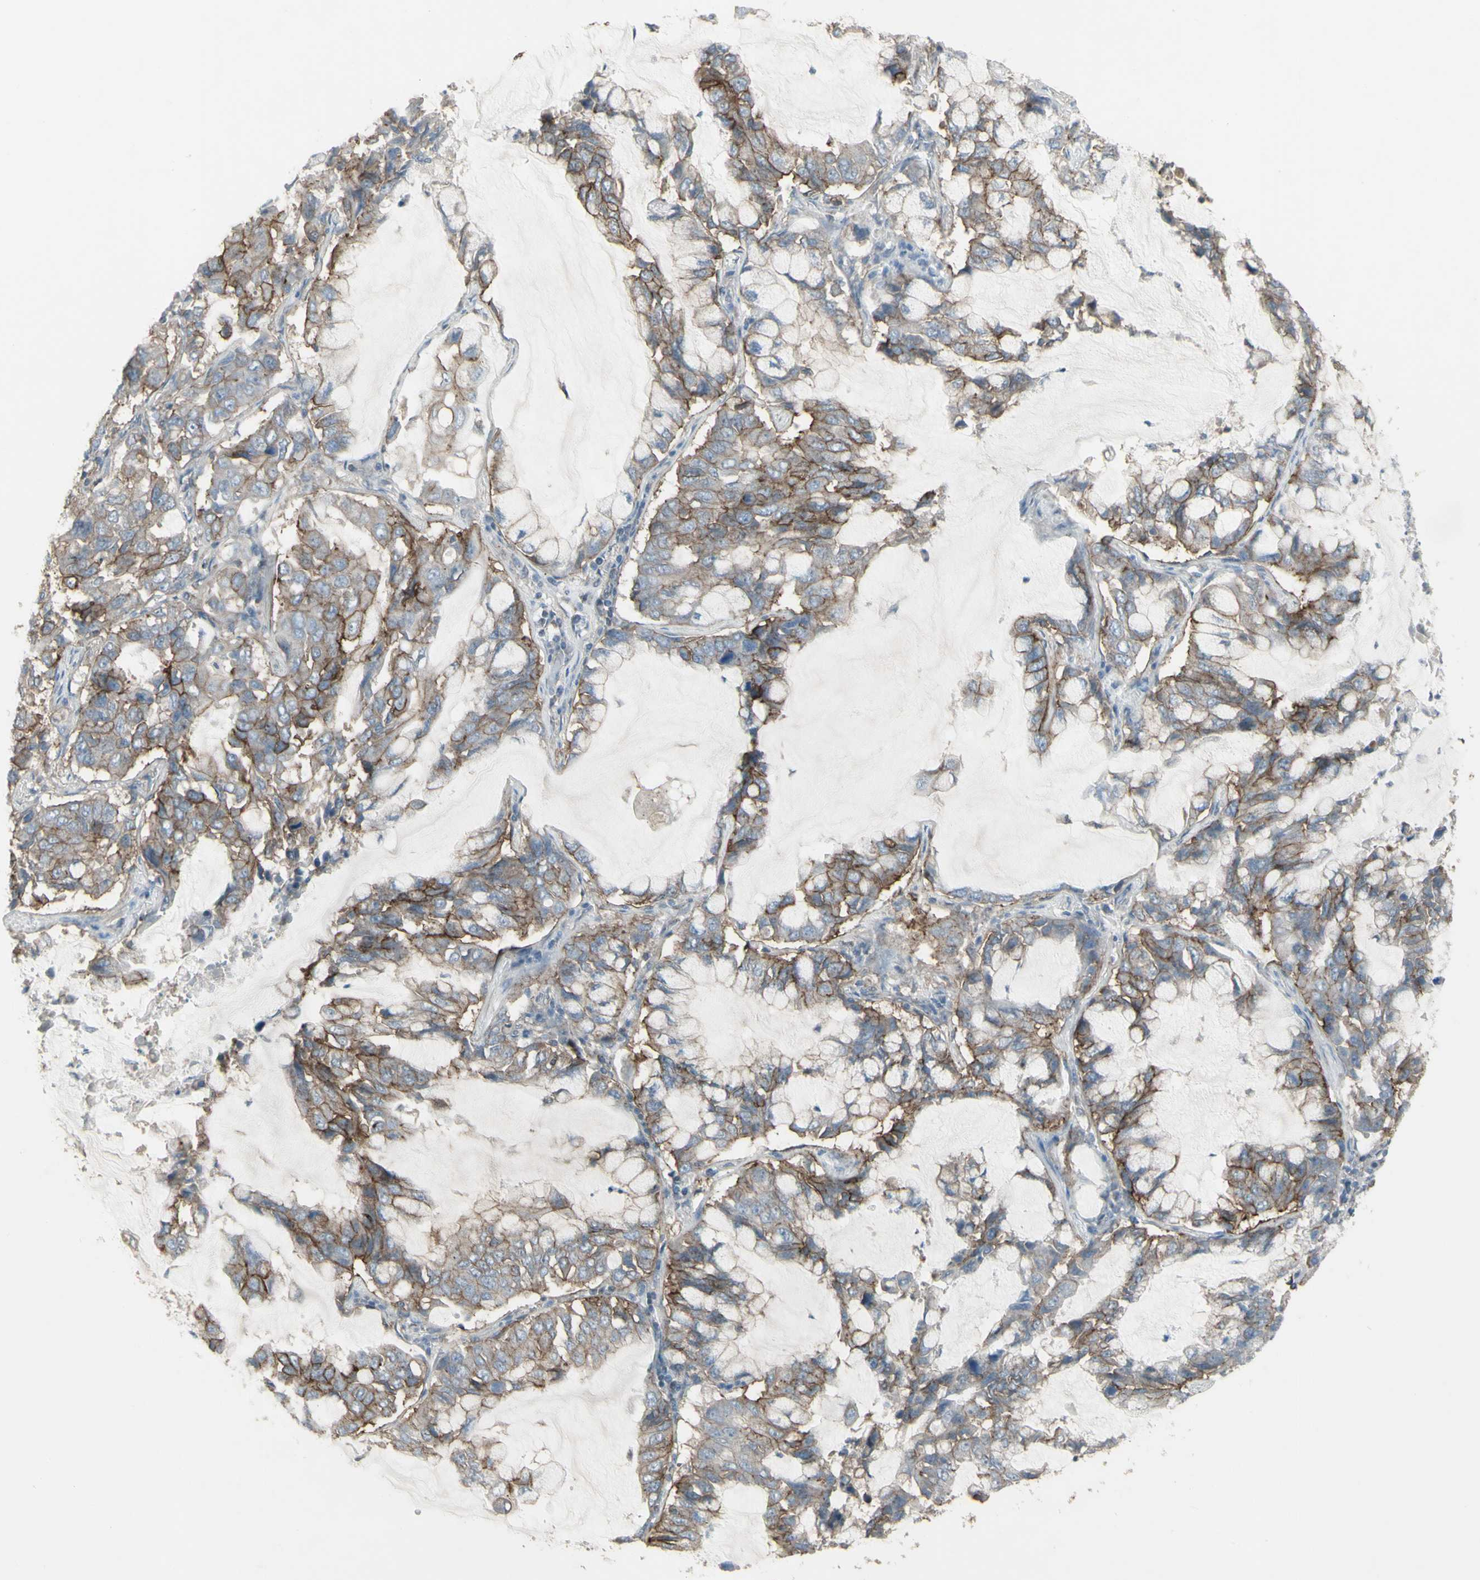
{"staining": {"intensity": "moderate", "quantity": ">75%", "location": "cytoplasmic/membranous"}, "tissue": "lung cancer", "cell_type": "Tumor cells", "image_type": "cancer", "snomed": [{"axis": "morphology", "description": "Adenocarcinoma, NOS"}, {"axis": "topography", "description": "Lung"}], "caption": "Protein analysis of lung cancer tissue reveals moderate cytoplasmic/membranous staining in approximately >75% of tumor cells.", "gene": "FXYD3", "patient": {"sex": "male", "age": 64}}